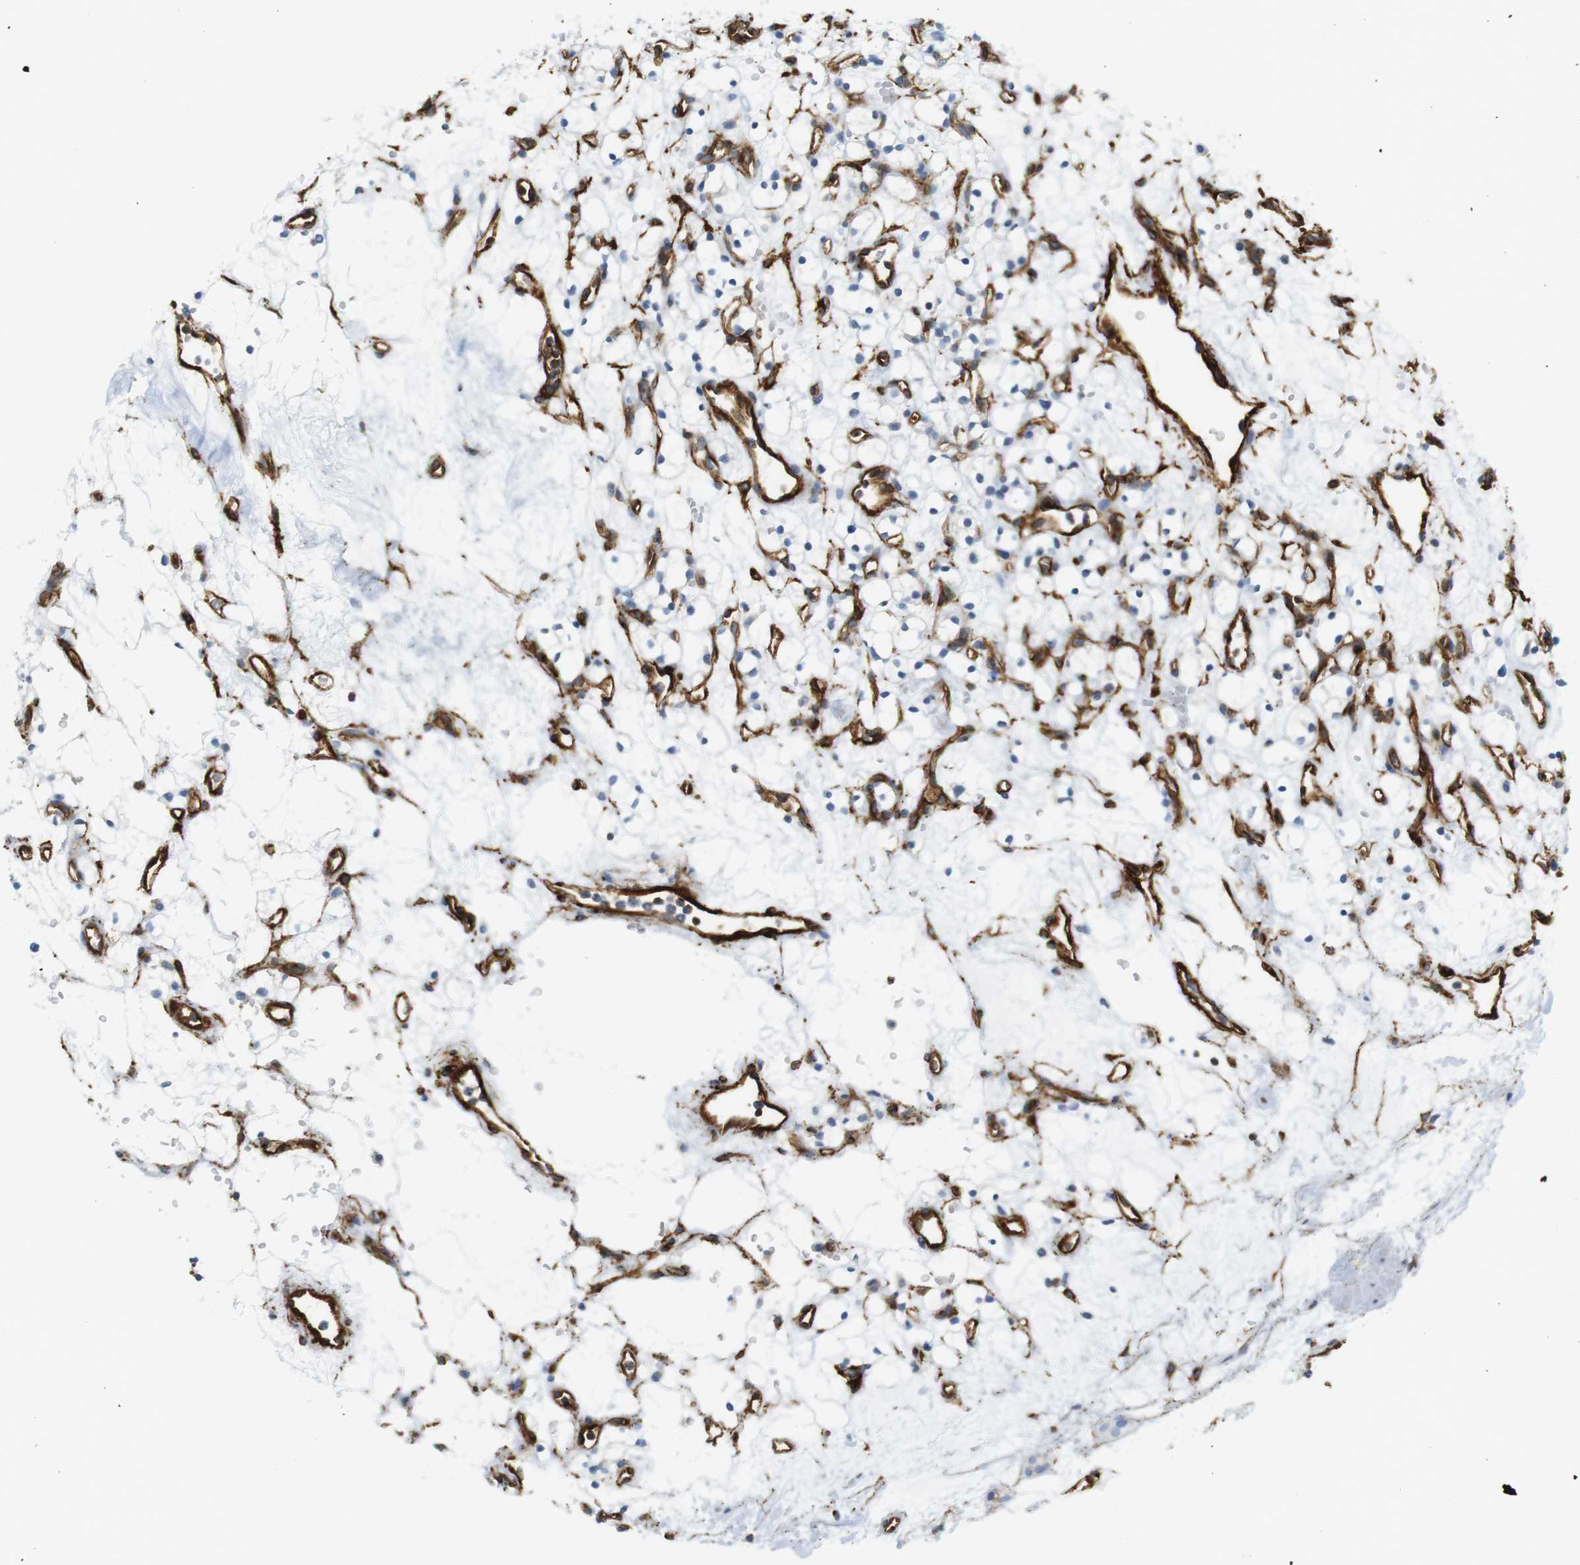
{"staining": {"intensity": "negative", "quantity": "none", "location": "none"}, "tissue": "renal cancer", "cell_type": "Tumor cells", "image_type": "cancer", "snomed": [{"axis": "morphology", "description": "Adenocarcinoma, NOS"}, {"axis": "topography", "description": "Kidney"}], "caption": "Renal cancer stained for a protein using immunohistochemistry (IHC) reveals no expression tumor cells.", "gene": "F2R", "patient": {"sex": "female", "age": 60}}